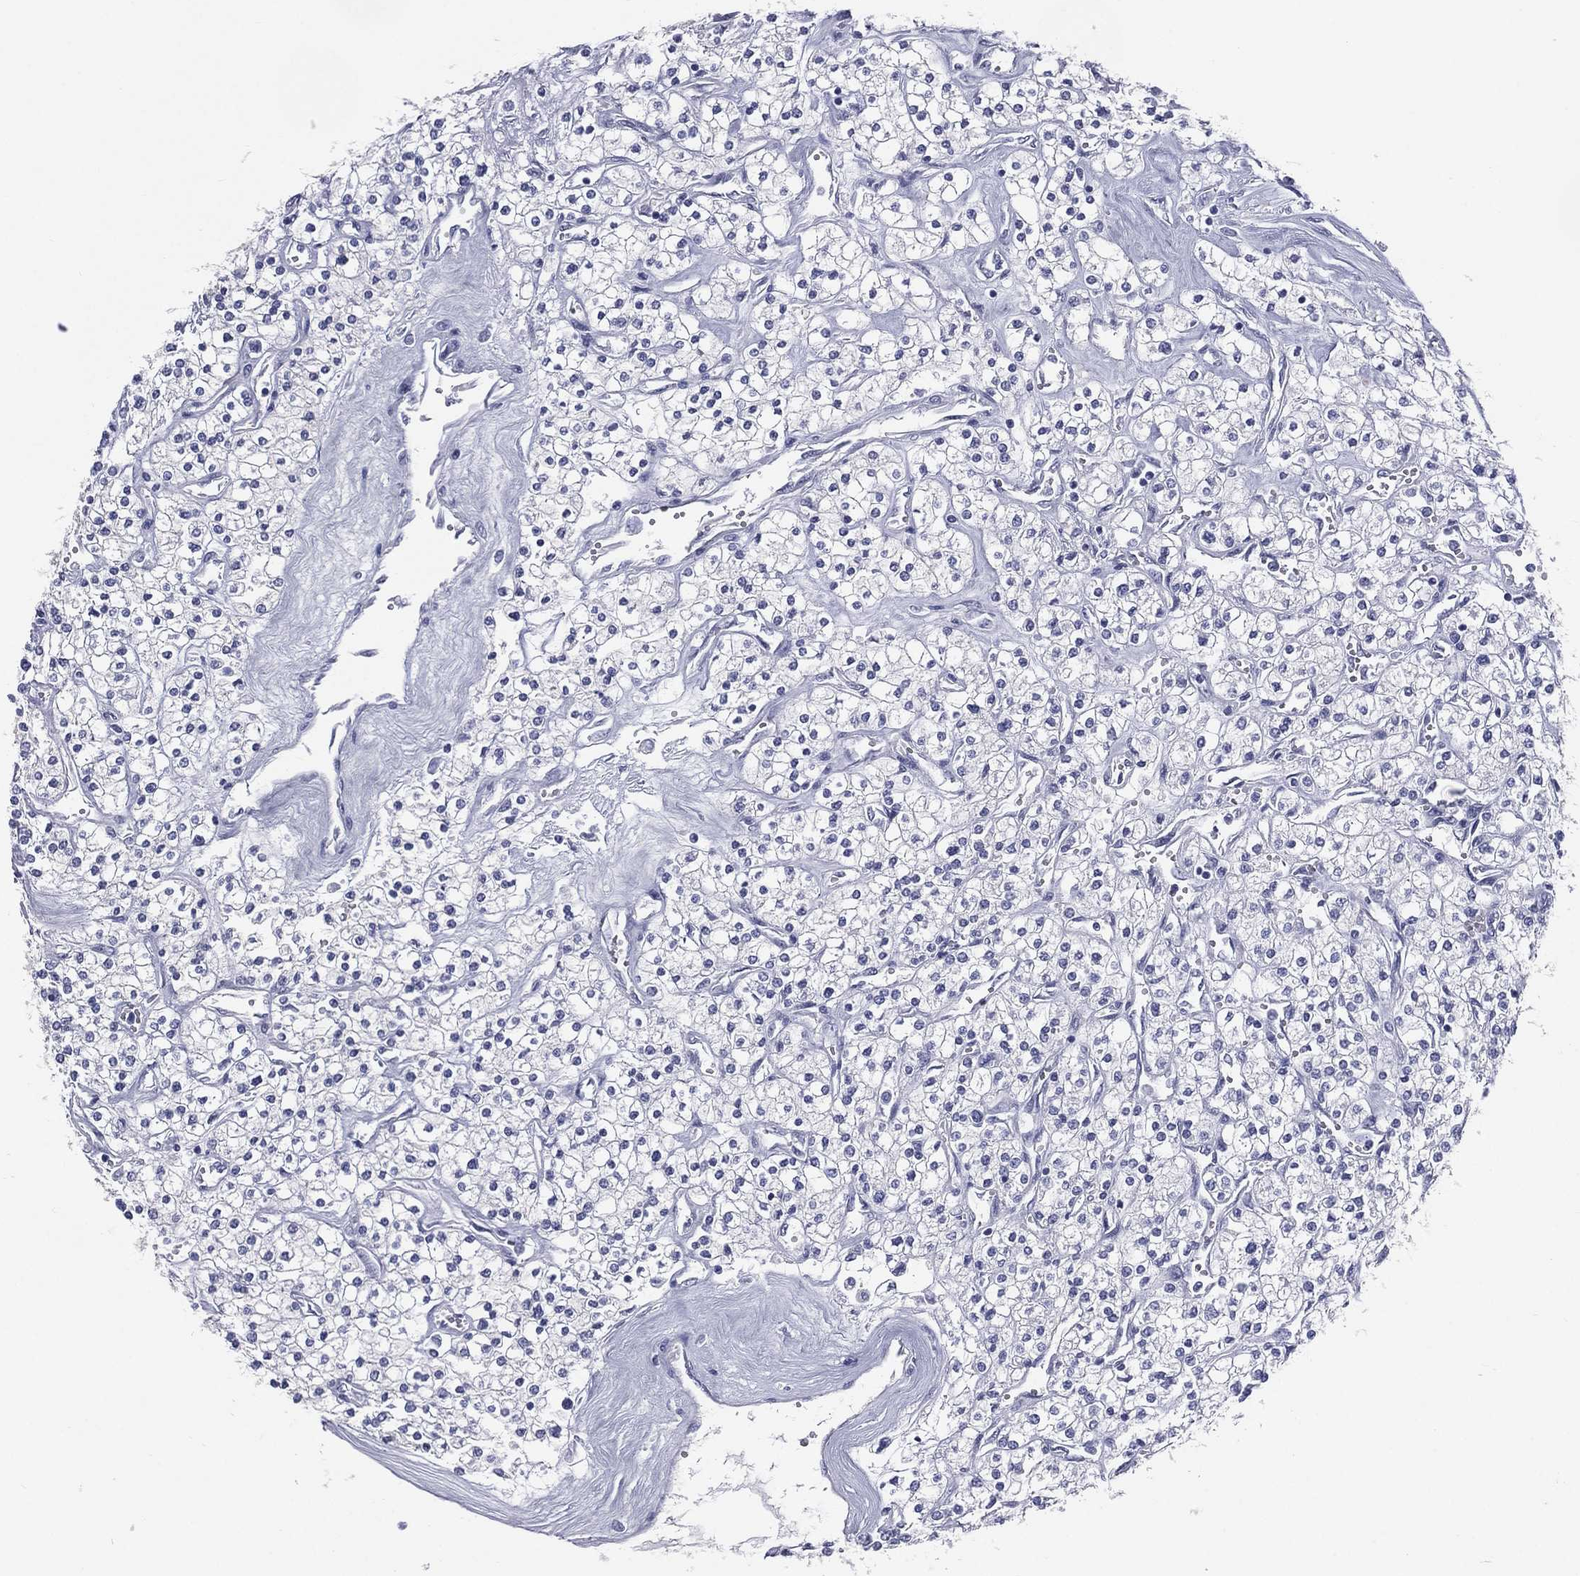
{"staining": {"intensity": "negative", "quantity": "none", "location": "none"}, "tissue": "renal cancer", "cell_type": "Tumor cells", "image_type": "cancer", "snomed": [{"axis": "morphology", "description": "Adenocarcinoma, NOS"}, {"axis": "topography", "description": "Kidney"}], "caption": "This is an immunohistochemistry (IHC) histopathology image of renal cancer (adenocarcinoma). There is no expression in tumor cells.", "gene": "MLN", "patient": {"sex": "male", "age": 80}}